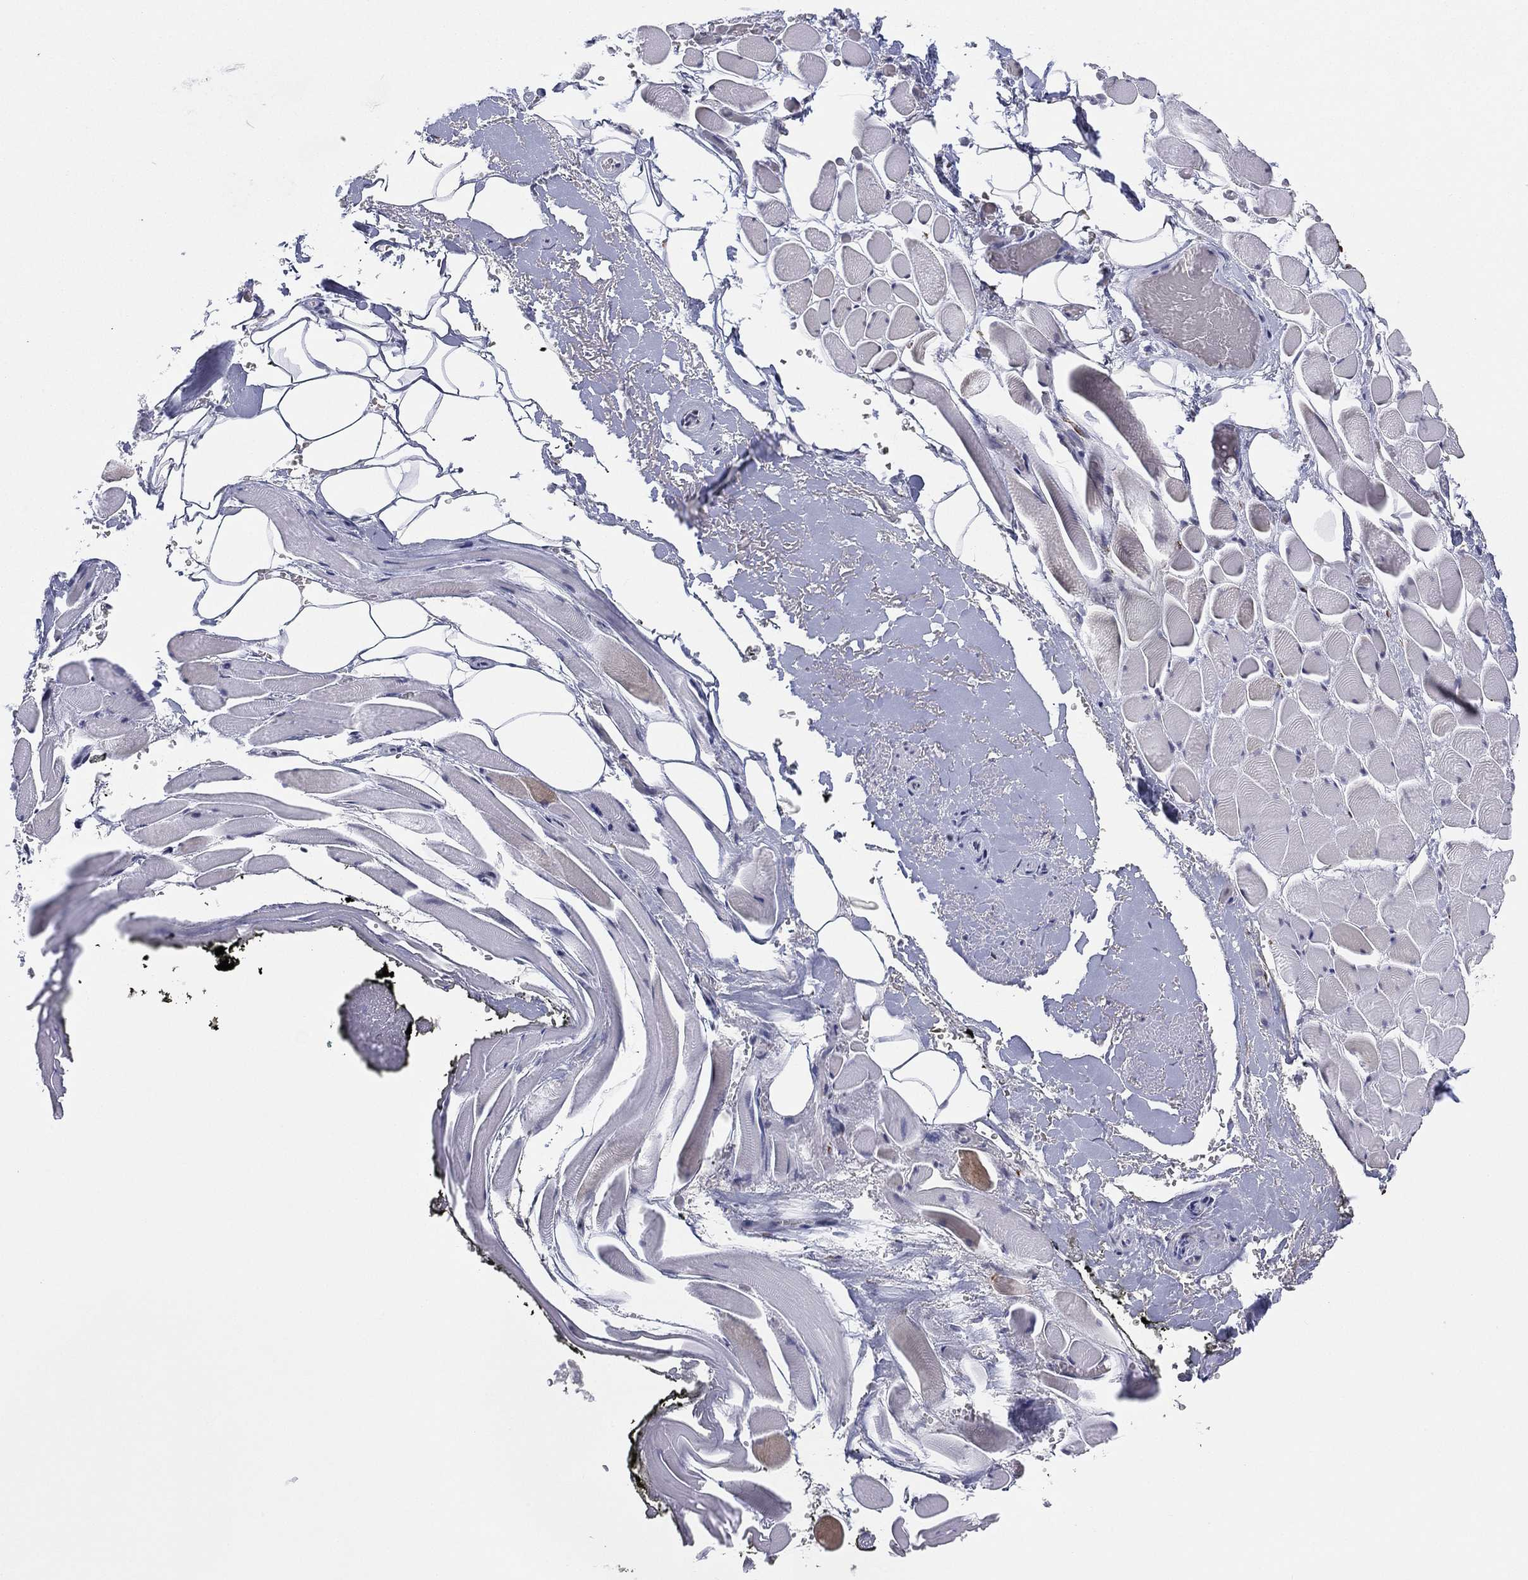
{"staining": {"intensity": "negative", "quantity": "none", "location": "none"}, "tissue": "adipose tissue", "cell_type": "Adipocytes", "image_type": "normal", "snomed": [{"axis": "morphology", "description": "Normal tissue, NOS"}, {"axis": "topography", "description": "Anal"}, {"axis": "topography", "description": "Peripheral nerve tissue"}], "caption": "IHC histopathology image of normal adipose tissue: adipose tissue stained with DAB displays no significant protein expression in adipocytes.", "gene": "CD177", "patient": {"sex": "male", "age": 53}}